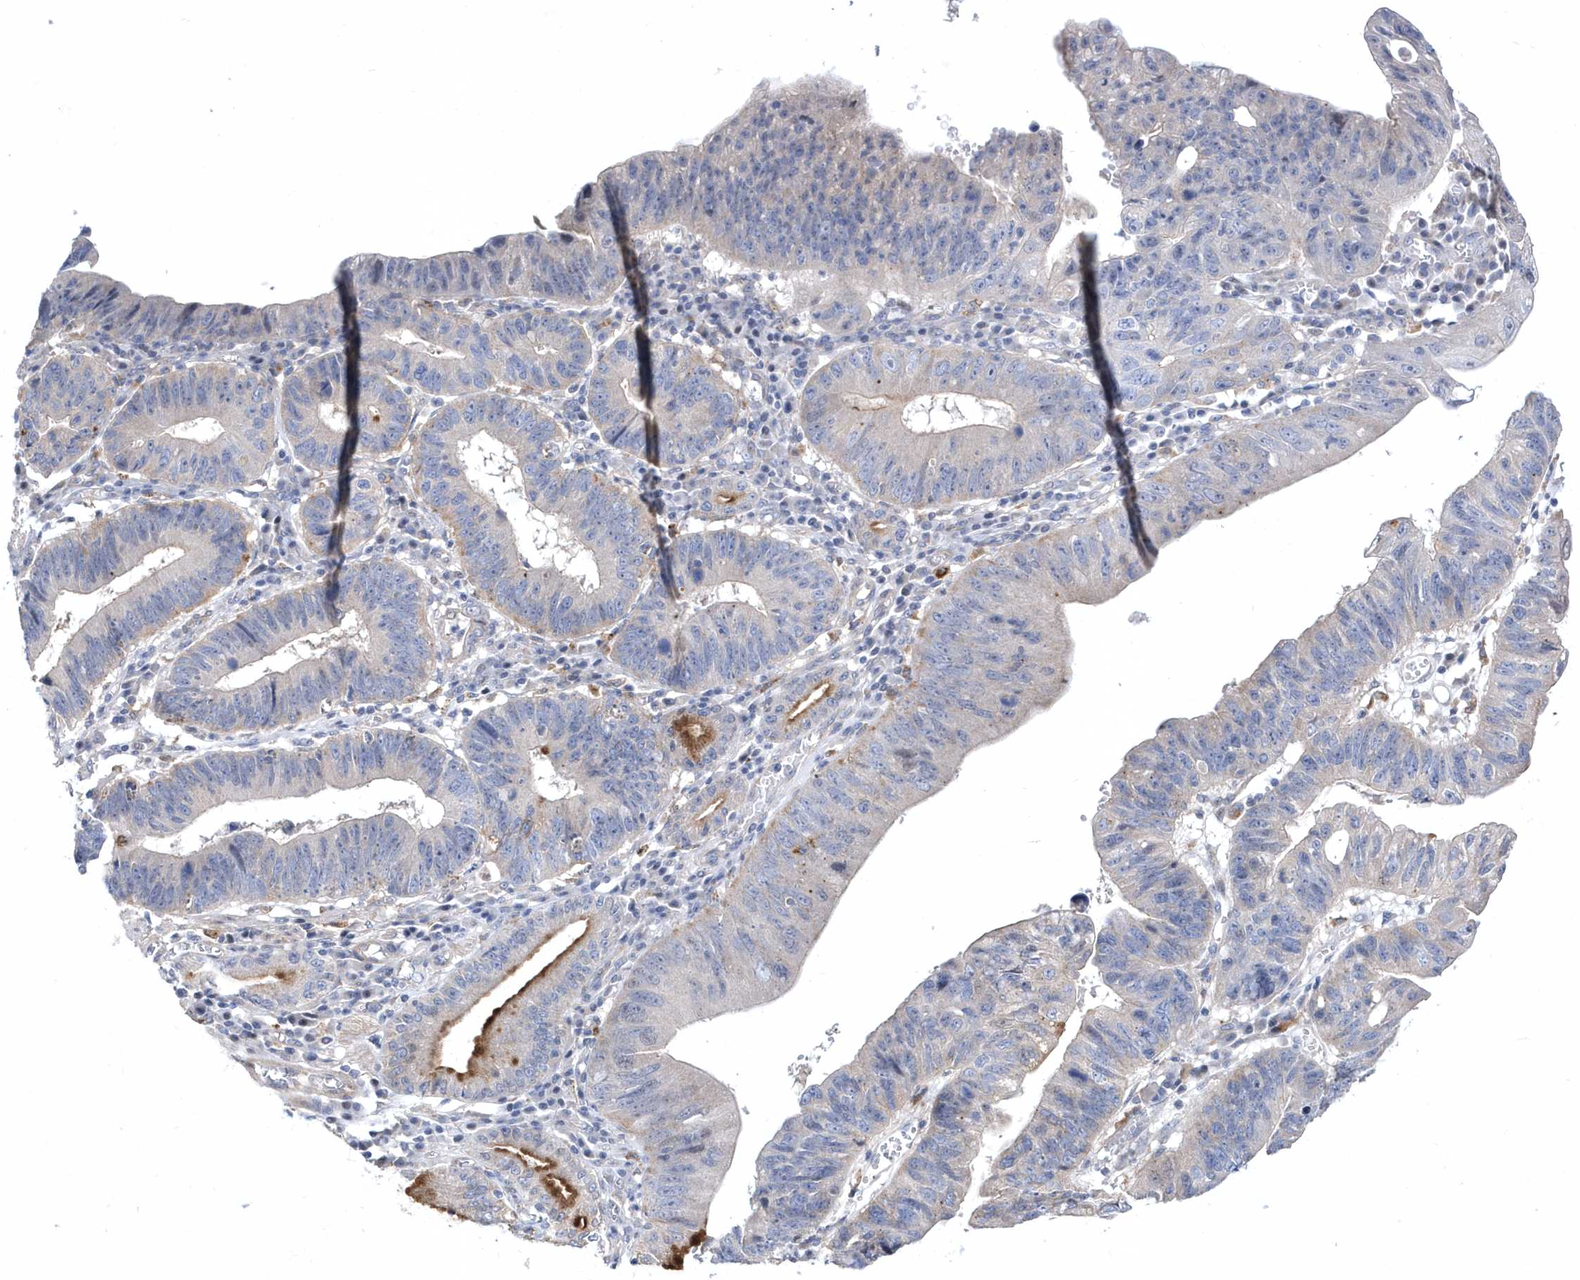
{"staining": {"intensity": "moderate", "quantity": "<25%", "location": "cytoplasmic/membranous"}, "tissue": "stomach cancer", "cell_type": "Tumor cells", "image_type": "cancer", "snomed": [{"axis": "morphology", "description": "Adenocarcinoma, NOS"}, {"axis": "topography", "description": "Stomach"}], "caption": "The micrograph shows staining of adenocarcinoma (stomach), revealing moderate cytoplasmic/membranous protein staining (brown color) within tumor cells.", "gene": "LONRF2", "patient": {"sex": "male", "age": 59}}